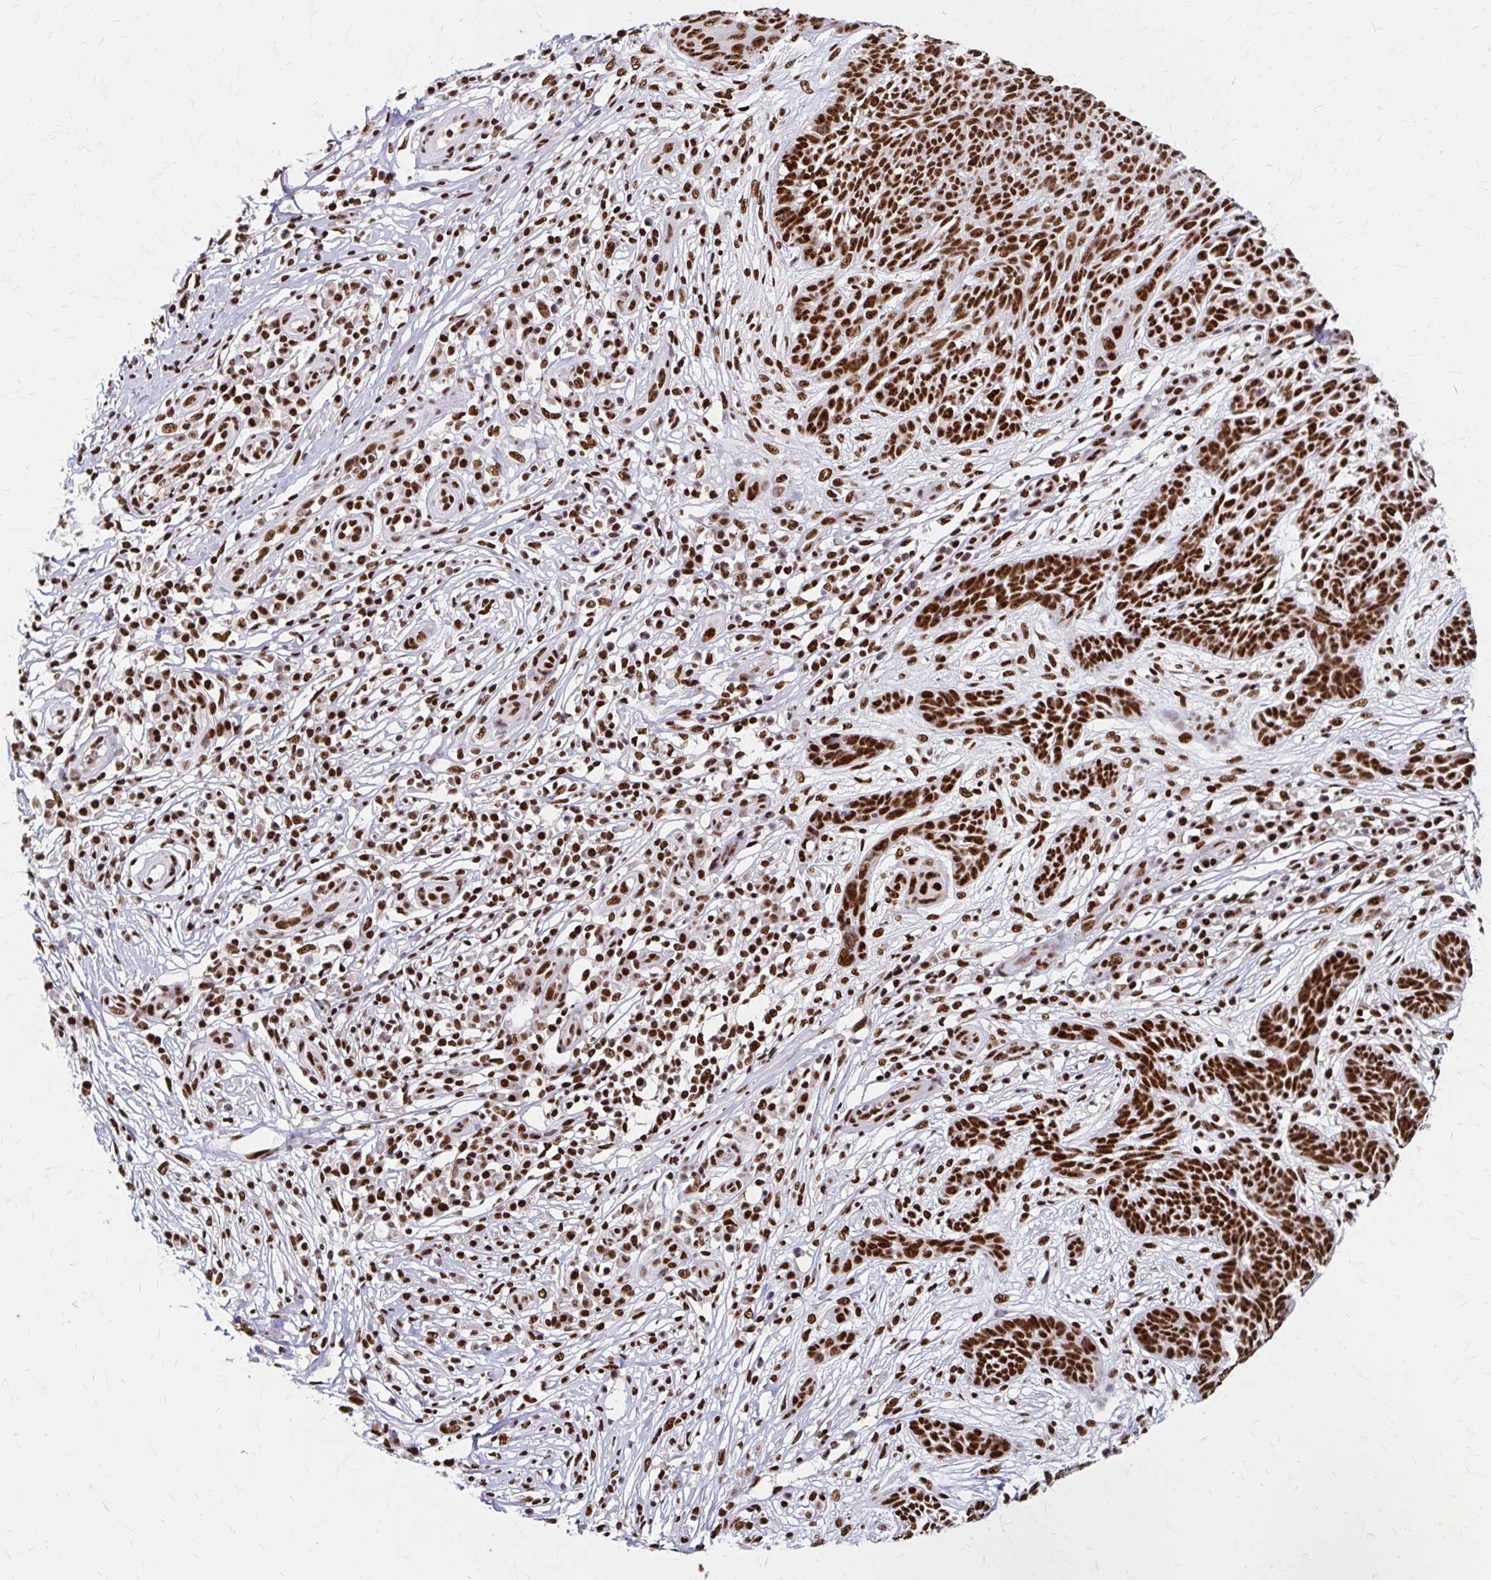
{"staining": {"intensity": "strong", "quantity": ">75%", "location": "nuclear"}, "tissue": "skin cancer", "cell_type": "Tumor cells", "image_type": "cancer", "snomed": [{"axis": "morphology", "description": "Basal cell carcinoma"}, {"axis": "topography", "description": "Skin"}, {"axis": "topography", "description": "Skin, foot"}], "caption": "Brown immunohistochemical staining in human basal cell carcinoma (skin) exhibits strong nuclear staining in approximately >75% of tumor cells.", "gene": "CNKSR3", "patient": {"sex": "female", "age": 86}}